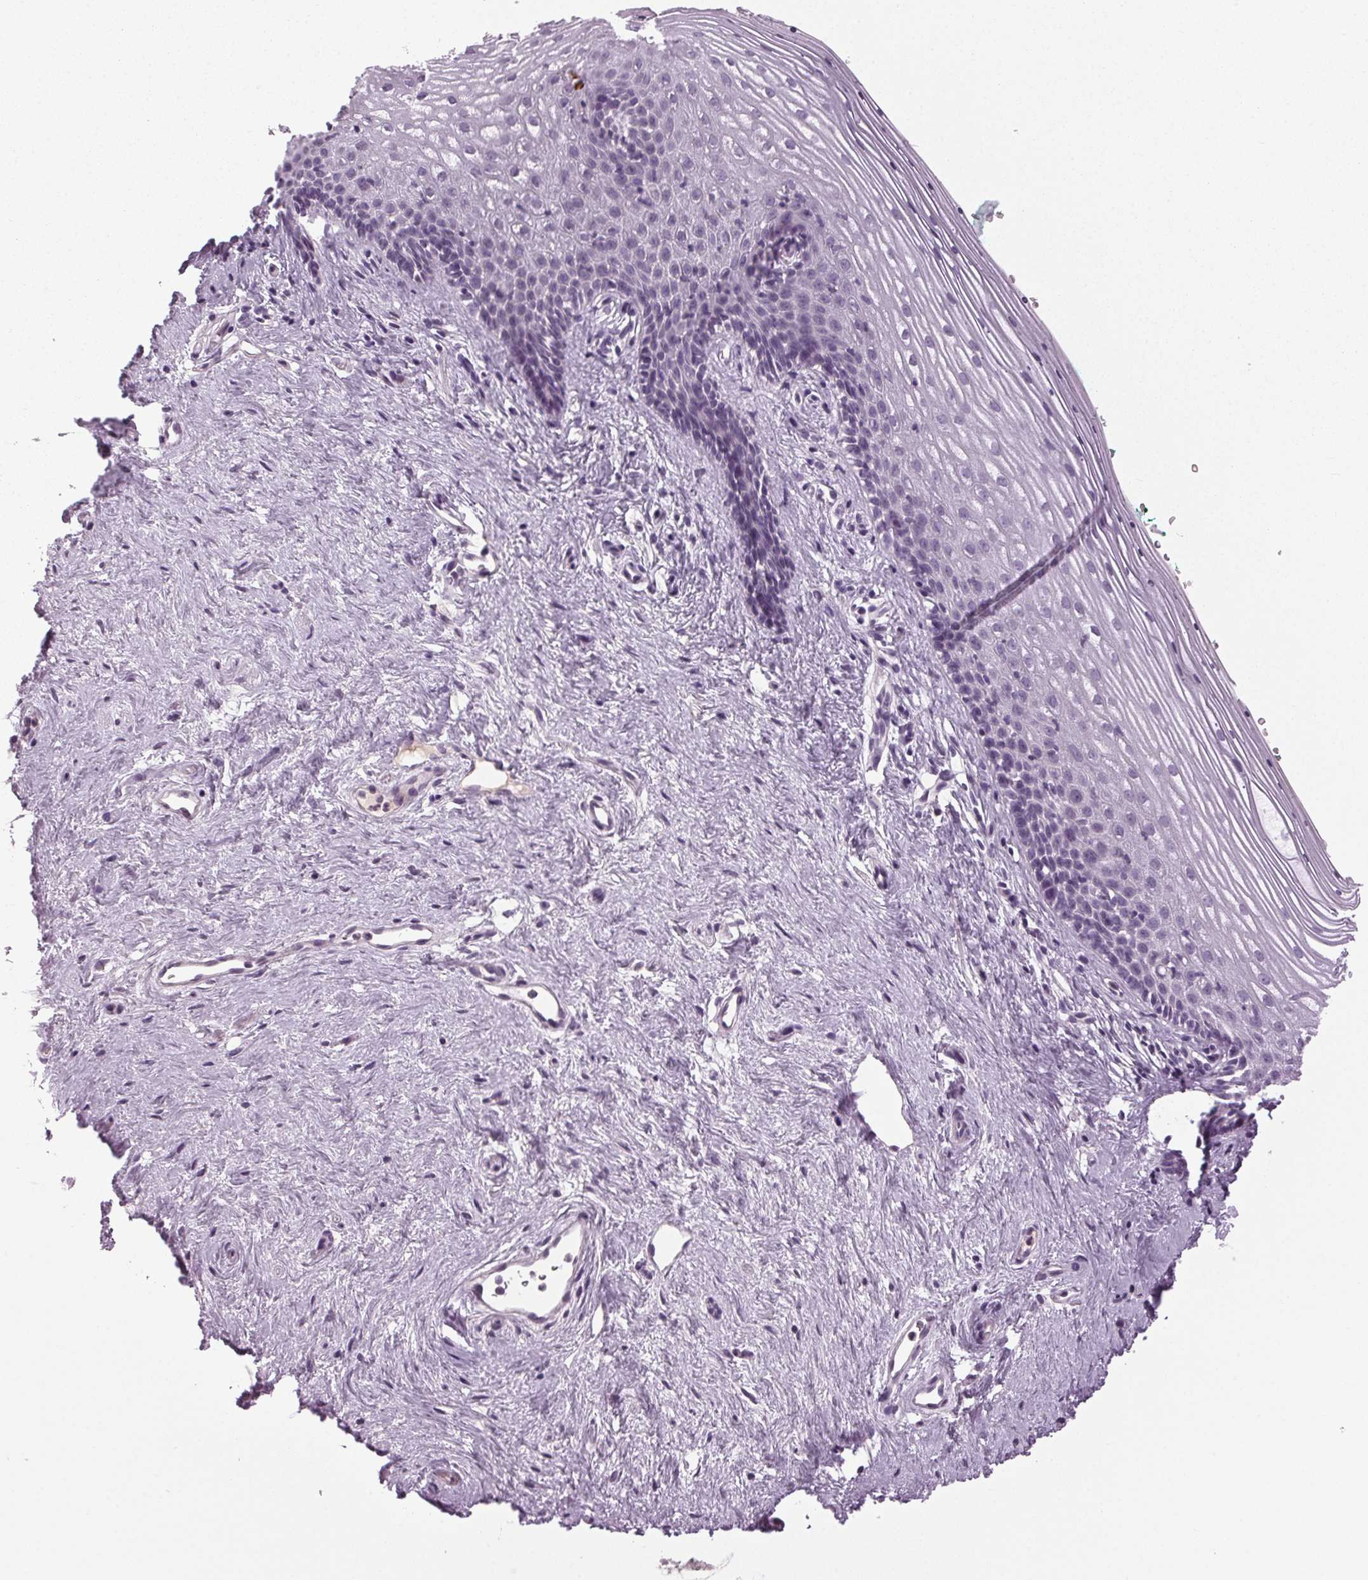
{"staining": {"intensity": "negative", "quantity": "none", "location": "none"}, "tissue": "vagina", "cell_type": "Squamous epithelial cells", "image_type": "normal", "snomed": [{"axis": "morphology", "description": "Normal tissue, NOS"}, {"axis": "topography", "description": "Vagina"}], "caption": "Vagina stained for a protein using immunohistochemistry (IHC) reveals no expression squamous epithelial cells.", "gene": "DNAH12", "patient": {"sex": "female", "age": 42}}